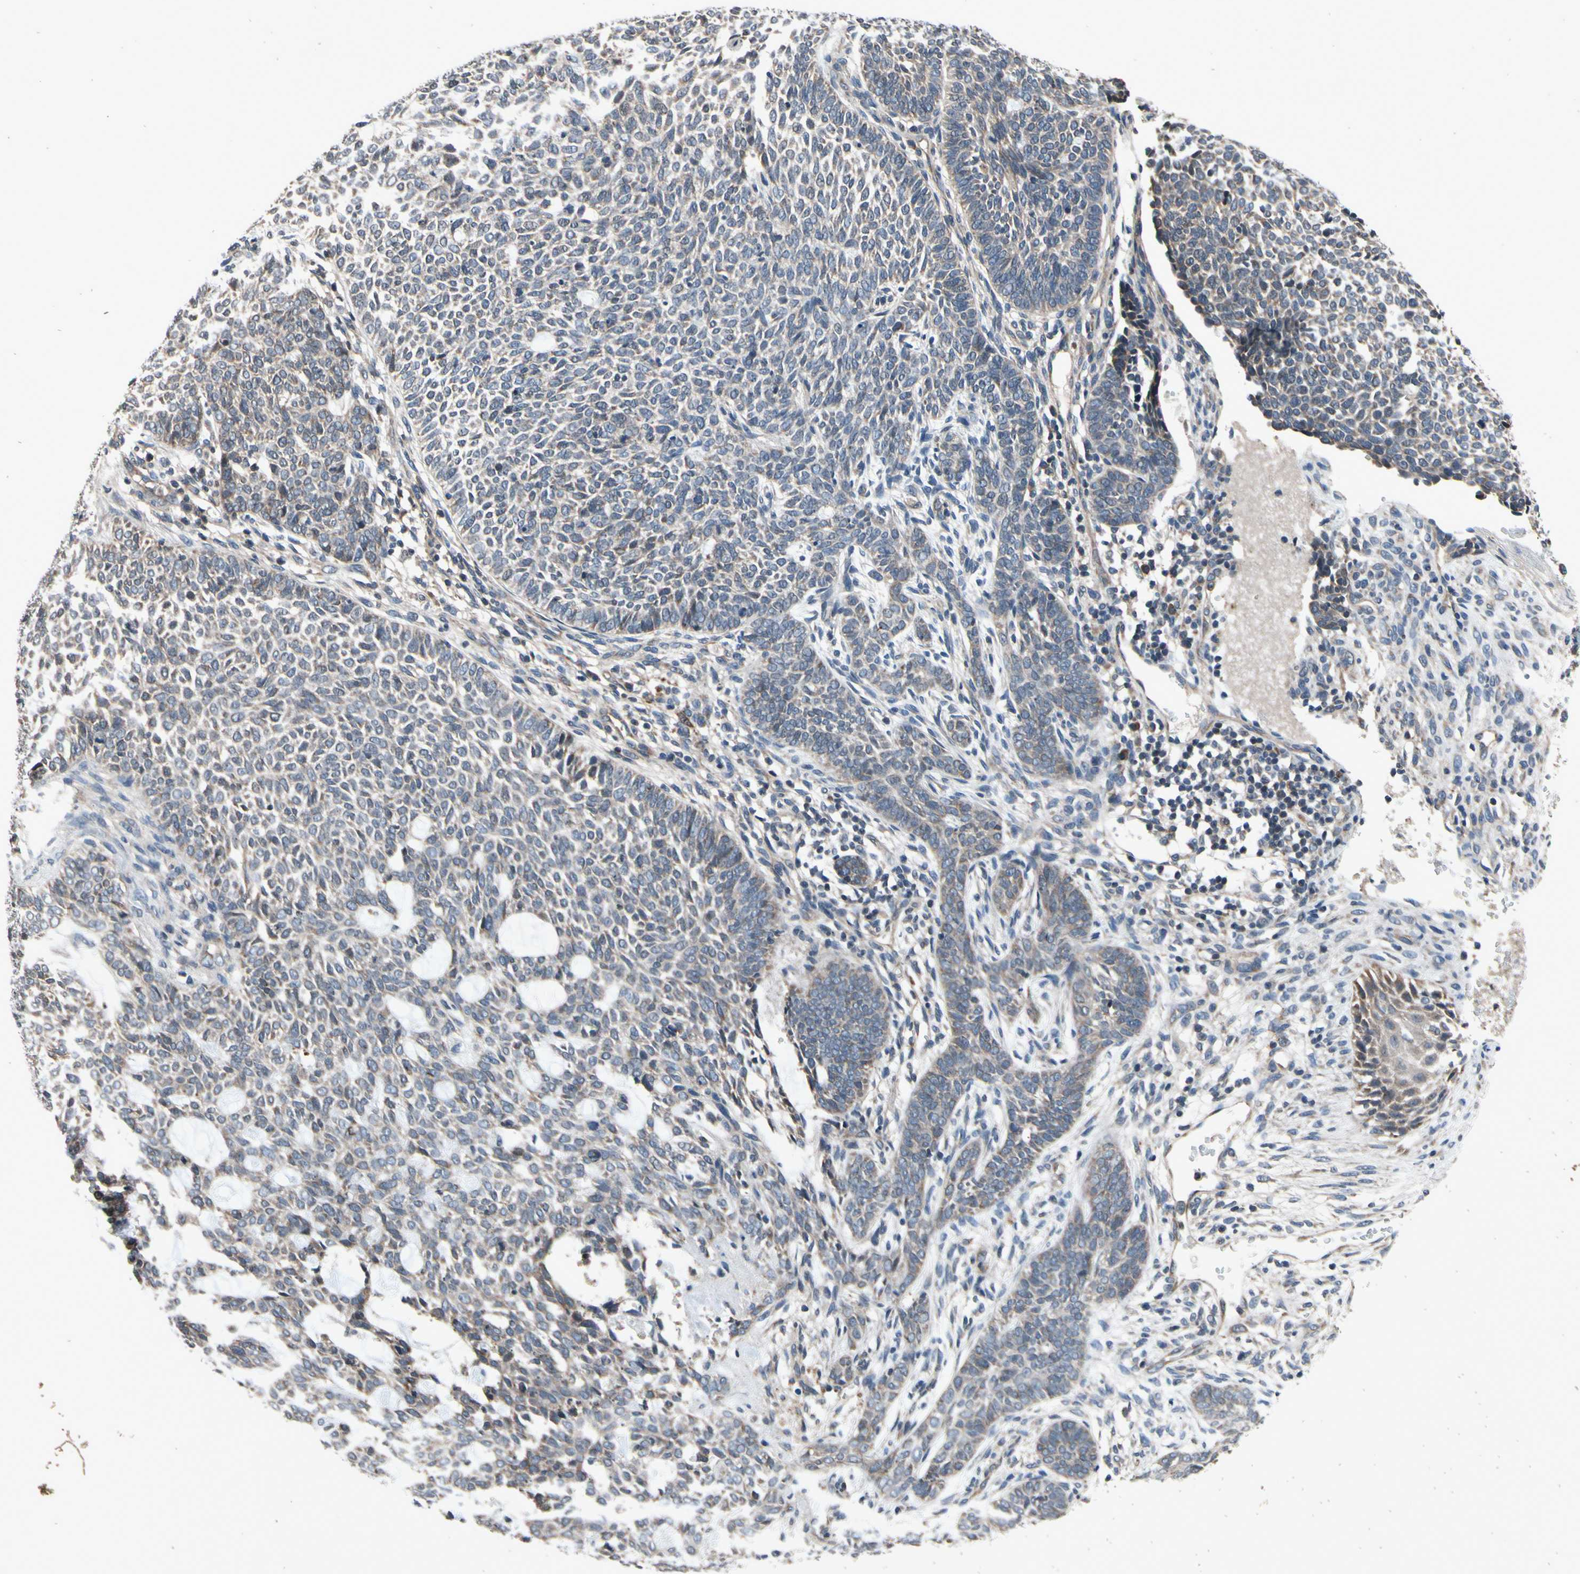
{"staining": {"intensity": "weak", "quantity": "<25%", "location": "cytoplasmic/membranous"}, "tissue": "skin cancer", "cell_type": "Tumor cells", "image_type": "cancer", "snomed": [{"axis": "morphology", "description": "Basal cell carcinoma"}, {"axis": "topography", "description": "Skin"}], "caption": "Tumor cells show no significant protein staining in skin basal cell carcinoma. The staining was performed using DAB (3,3'-diaminobenzidine) to visualize the protein expression in brown, while the nuclei were stained in blue with hematoxylin (Magnification: 20x).", "gene": "MBTPS2", "patient": {"sex": "male", "age": 87}}